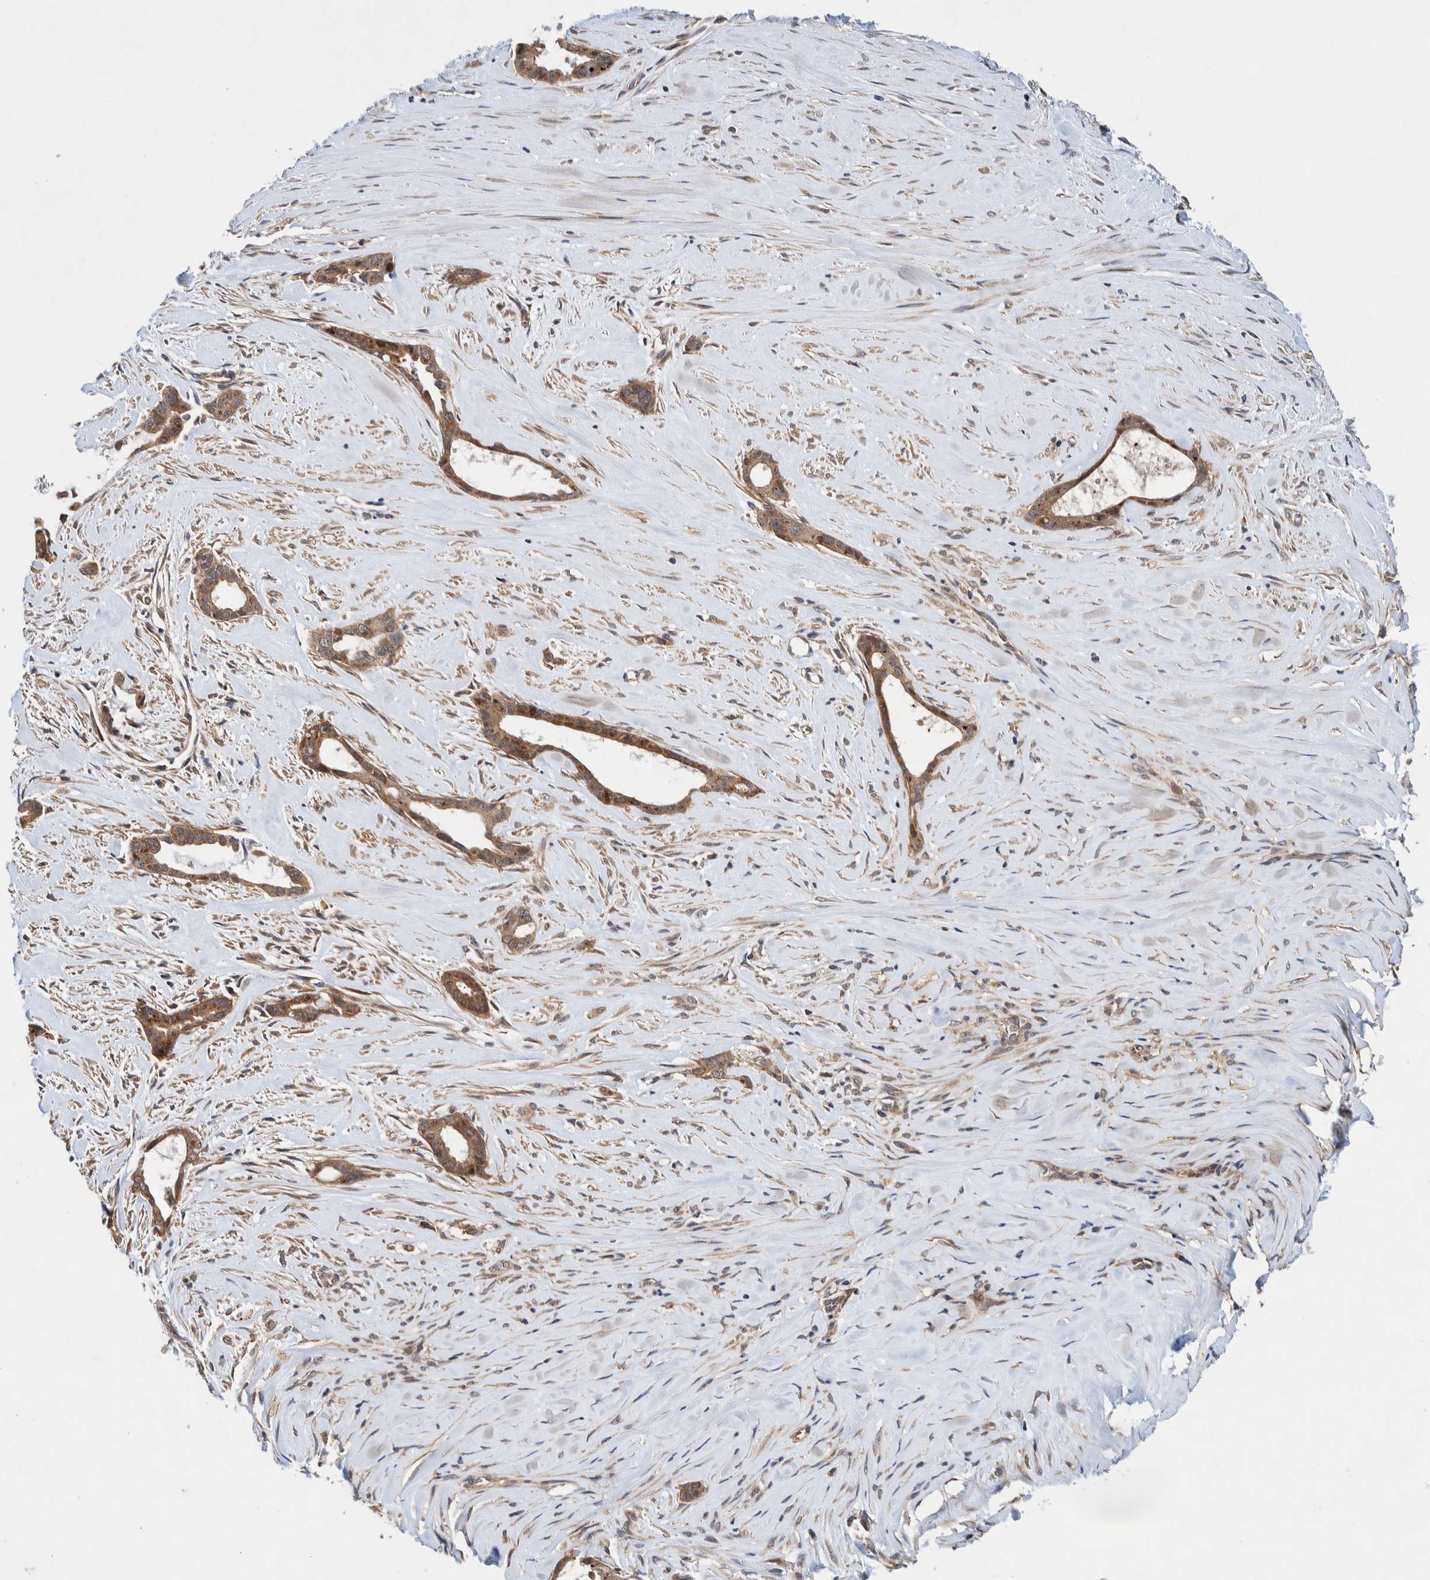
{"staining": {"intensity": "moderate", "quantity": ">75%", "location": "cytoplasmic/membranous"}, "tissue": "liver cancer", "cell_type": "Tumor cells", "image_type": "cancer", "snomed": [{"axis": "morphology", "description": "Cholangiocarcinoma"}, {"axis": "topography", "description": "Liver"}], "caption": "Brown immunohistochemical staining in human cholangiocarcinoma (liver) demonstrates moderate cytoplasmic/membranous positivity in approximately >75% of tumor cells. (Stains: DAB (3,3'-diaminobenzidine) in brown, nuclei in blue, Microscopy: brightfield microscopy at high magnification).", "gene": "PIK3R6", "patient": {"sex": "female", "age": 55}}